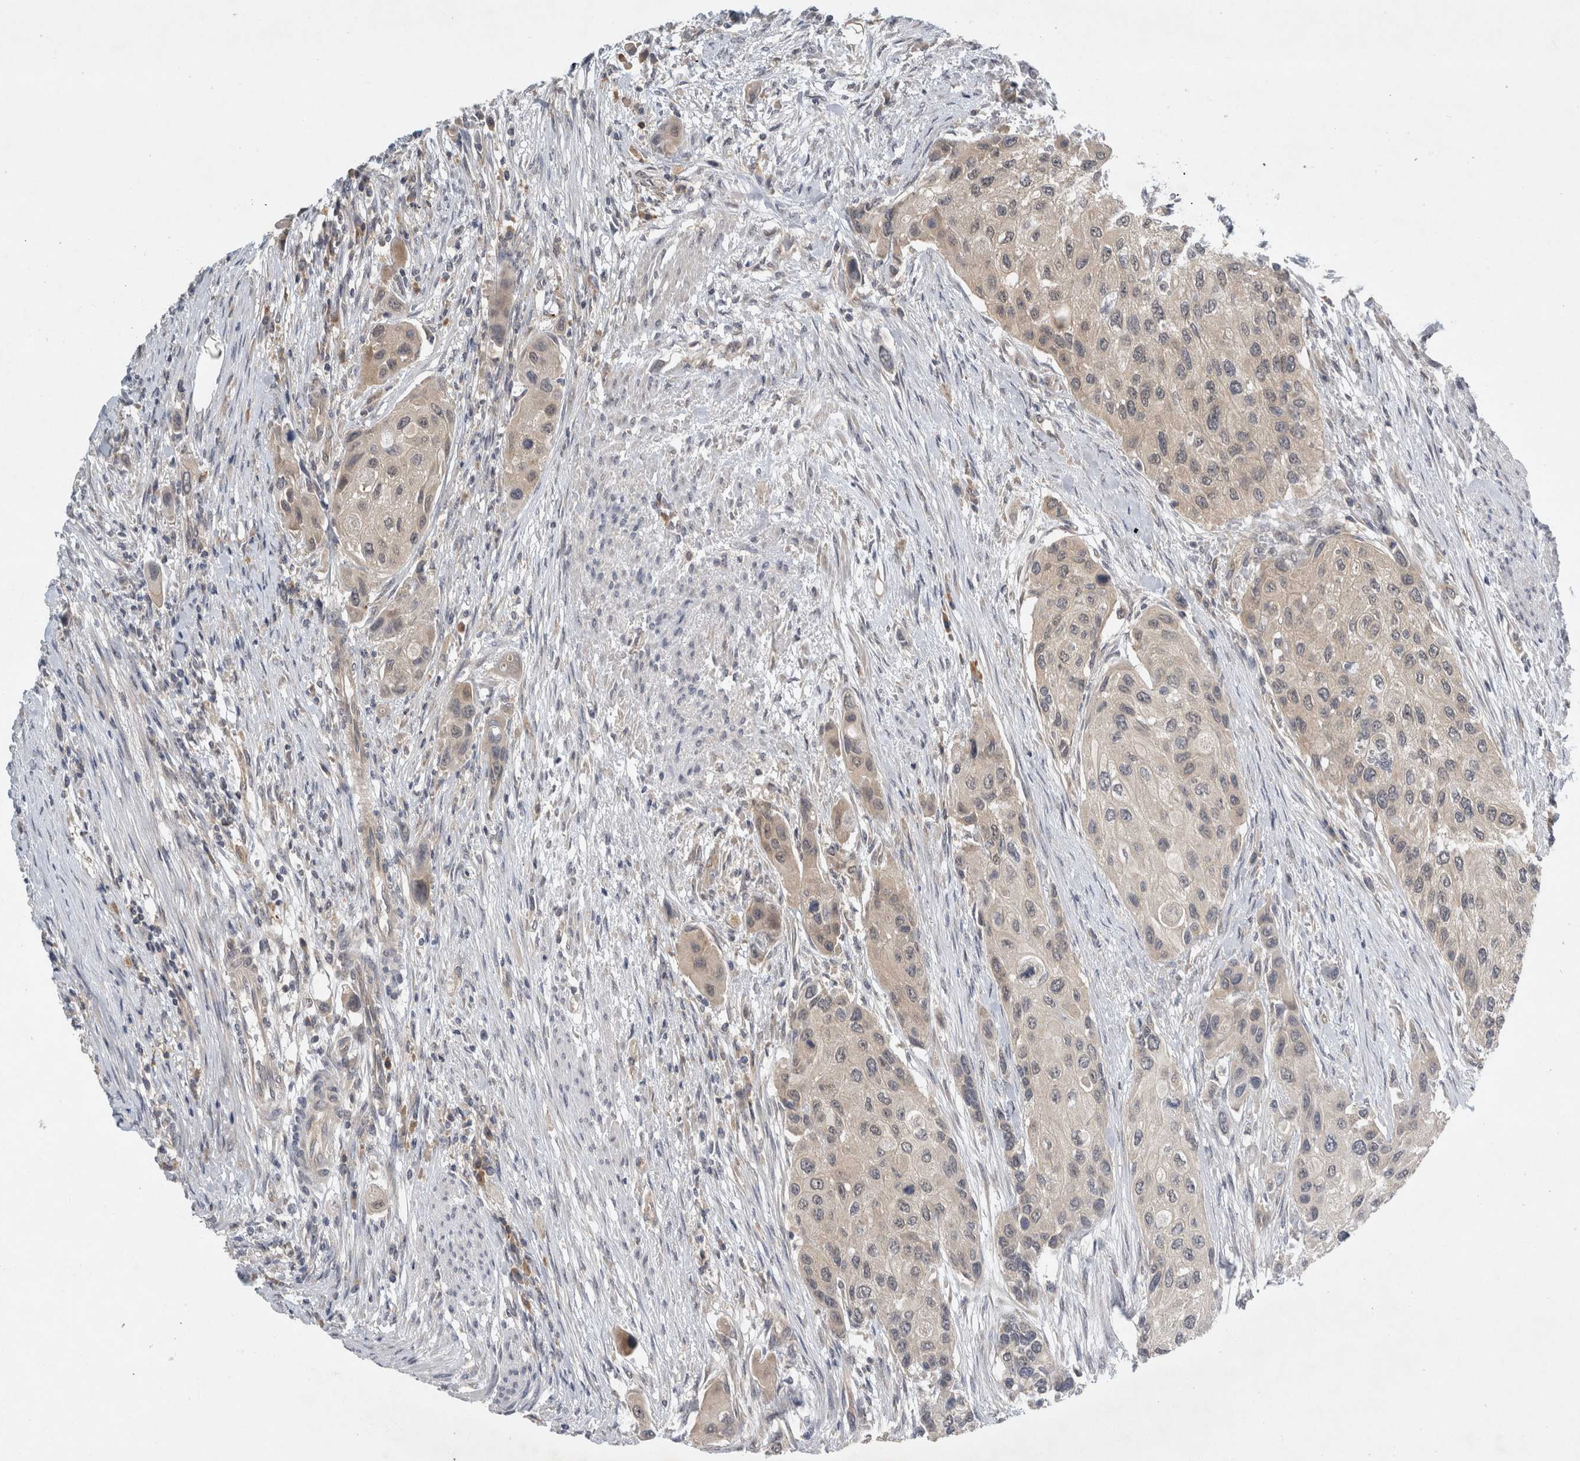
{"staining": {"intensity": "weak", "quantity": "<25%", "location": "cytoplasmic/membranous"}, "tissue": "urothelial cancer", "cell_type": "Tumor cells", "image_type": "cancer", "snomed": [{"axis": "morphology", "description": "Urothelial carcinoma, High grade"}, {"axis": "topography", "description": "Urinary bladder"}], "caption": "IHC of human high-grade urothelial carcinoma exhibits no positivity in tumor cells.", "gene": "AASDHPPT", "patient": {"sex": "female", "age": 56}}